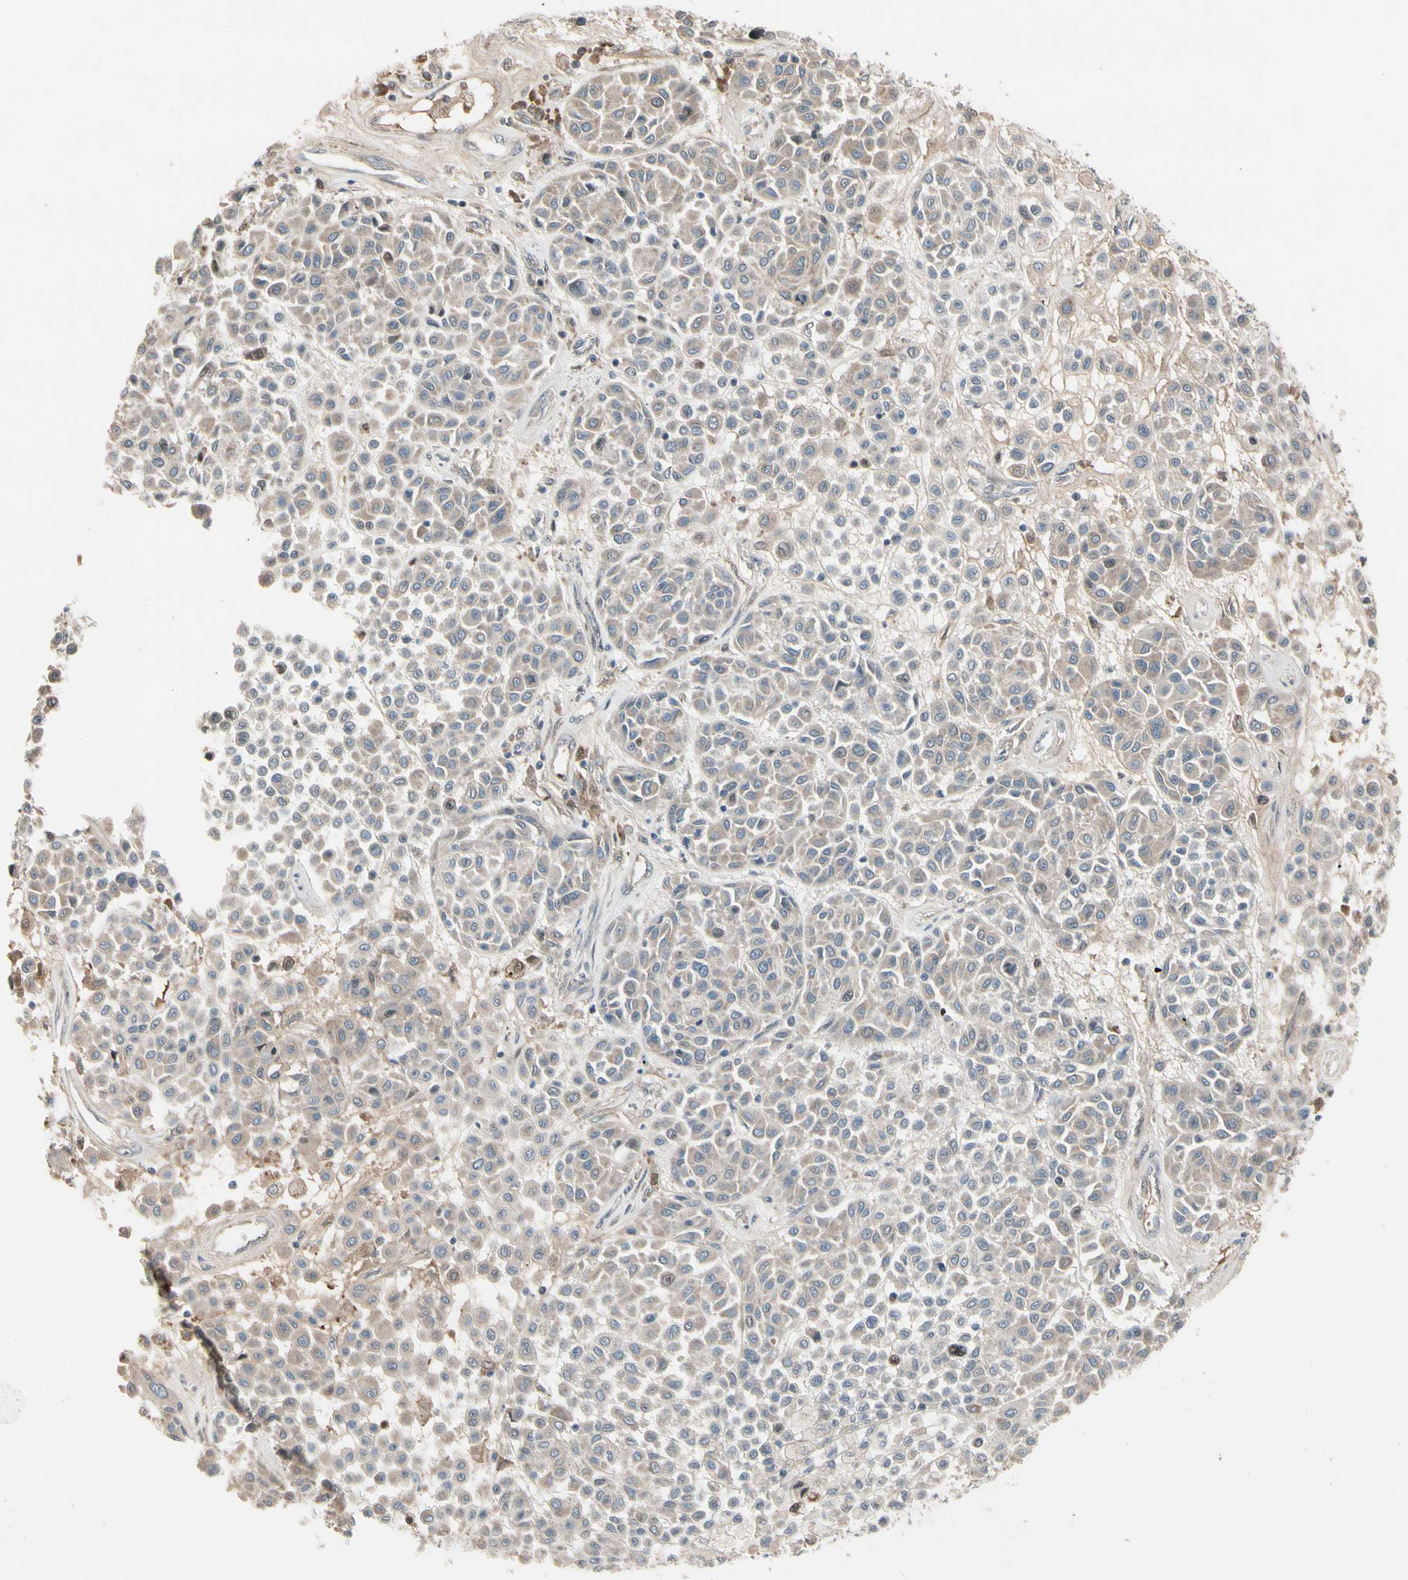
{"staining": {"intensity": "weak", "quantity": "<25%", "location": "cytoplasmic/membranous"}, "tissue": "melanoma", "cell_type": "Tumor cells", "image_type": "cancer", "snomed": [{"axis": "morphology", "description": "Malignant melanoma, Metastatic site"}, {"axis": "topography", "description": "Soft tissue"}], "caption": "Photomicrograph shows no protein staining in tumor cells of malignant melanoma (metastatic site) tissue.", "gene": "SNX29", "patient": {"sex": "male", "age": 41}}